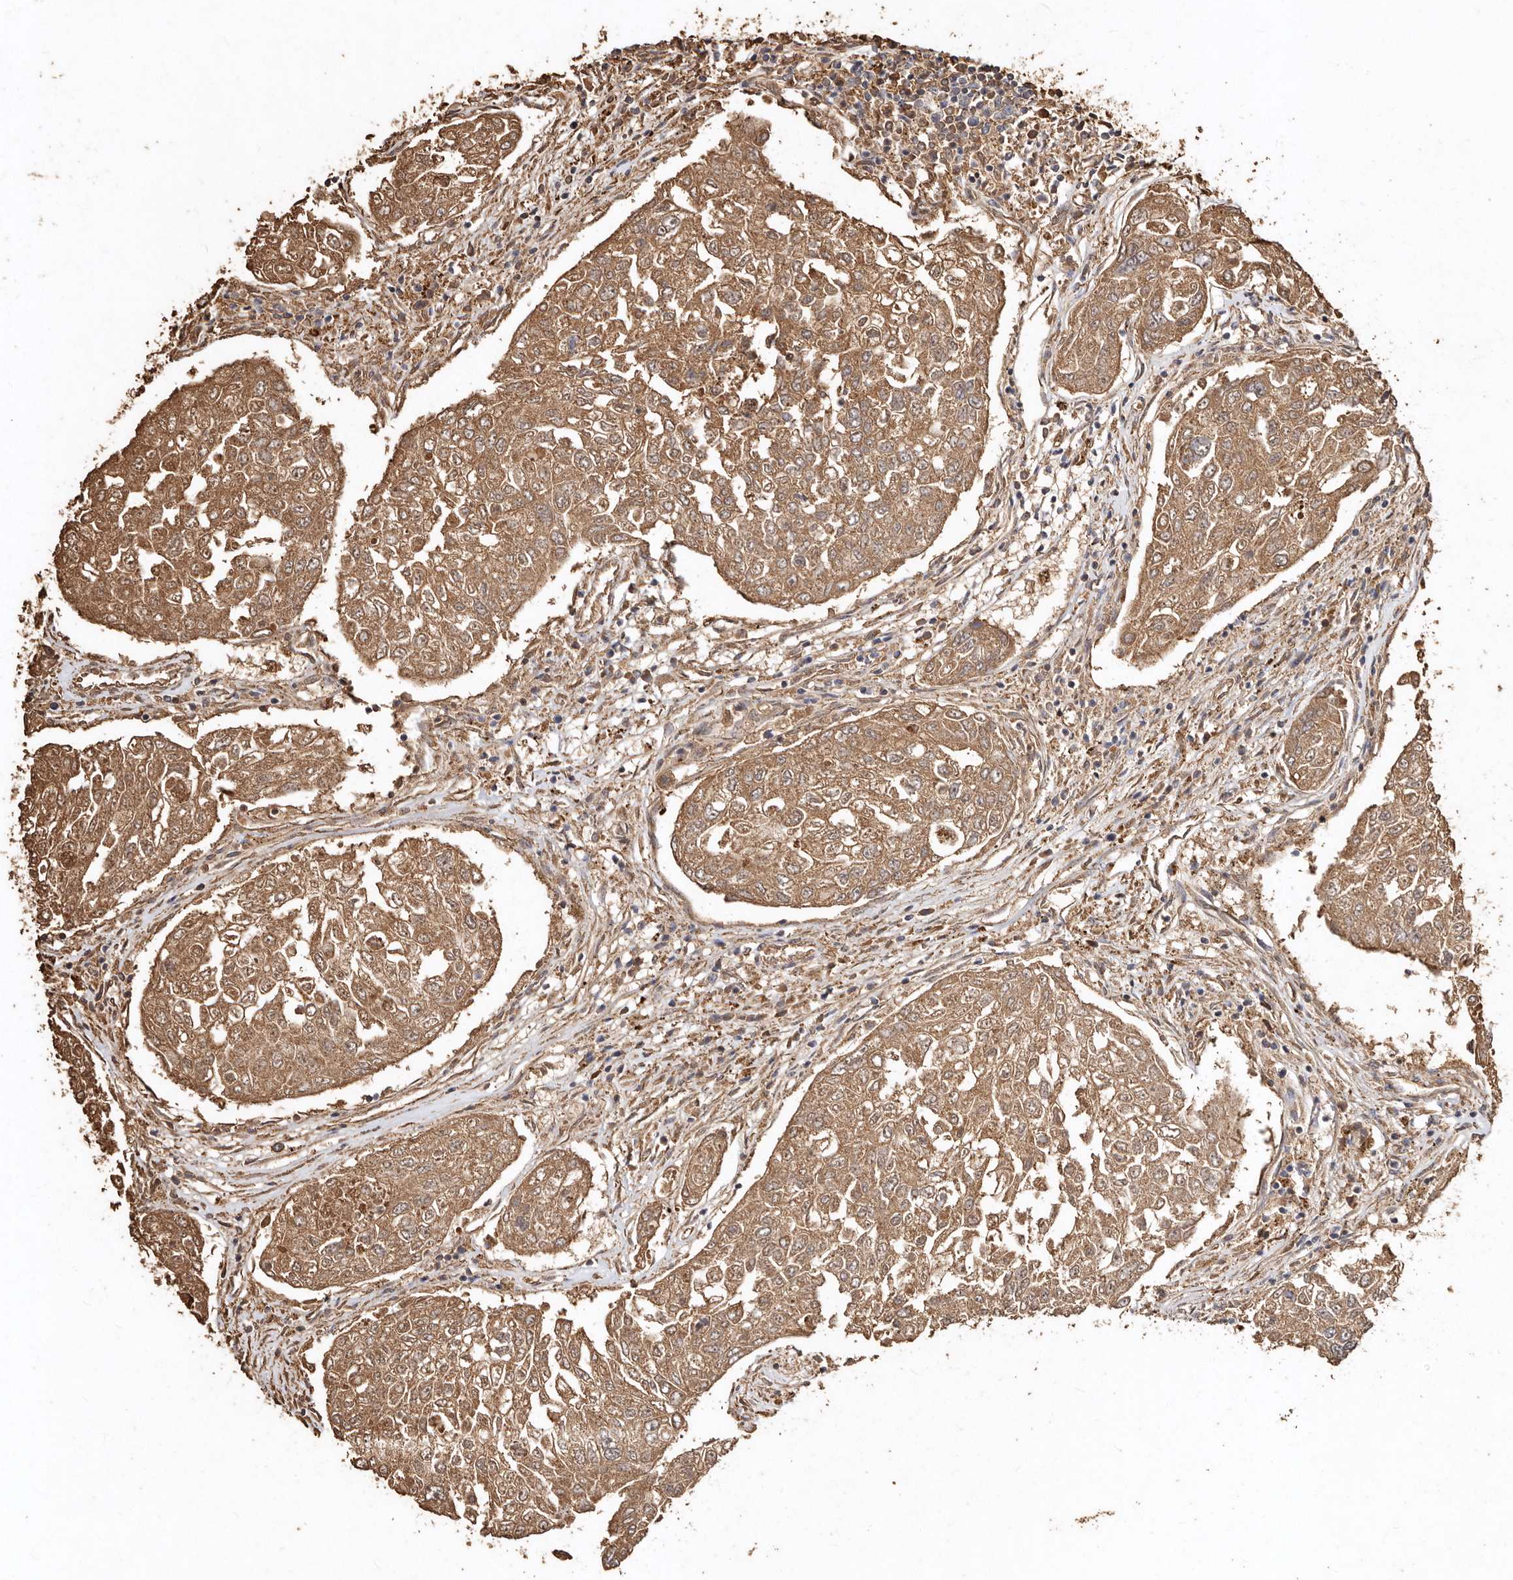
{"staining": {"intensity": "moderate", "quantity": ">75%", "location": "cytoplasmic/membranous"}, "tissue": "urothelial cancer", "cell_type": "Tumor cells", "image_type": "cancer", "snomed": [{"axis": "morphology", "description": "Urothelial carcinoma, High grade"}, {"axis": "topography", "description": "Lymph node"}, {"axis": "topography", "description": "Urinary bladder"}], "caption": "A micrograph showing moderate cytoplasmic/membranous positivity in about >75% of tumor cells in urothelial carcinoma (high-grade), as visualized by brown immunohistochemical staining.", "gene": "FARS2", "patient": {"sex": "male", "age": 51}}